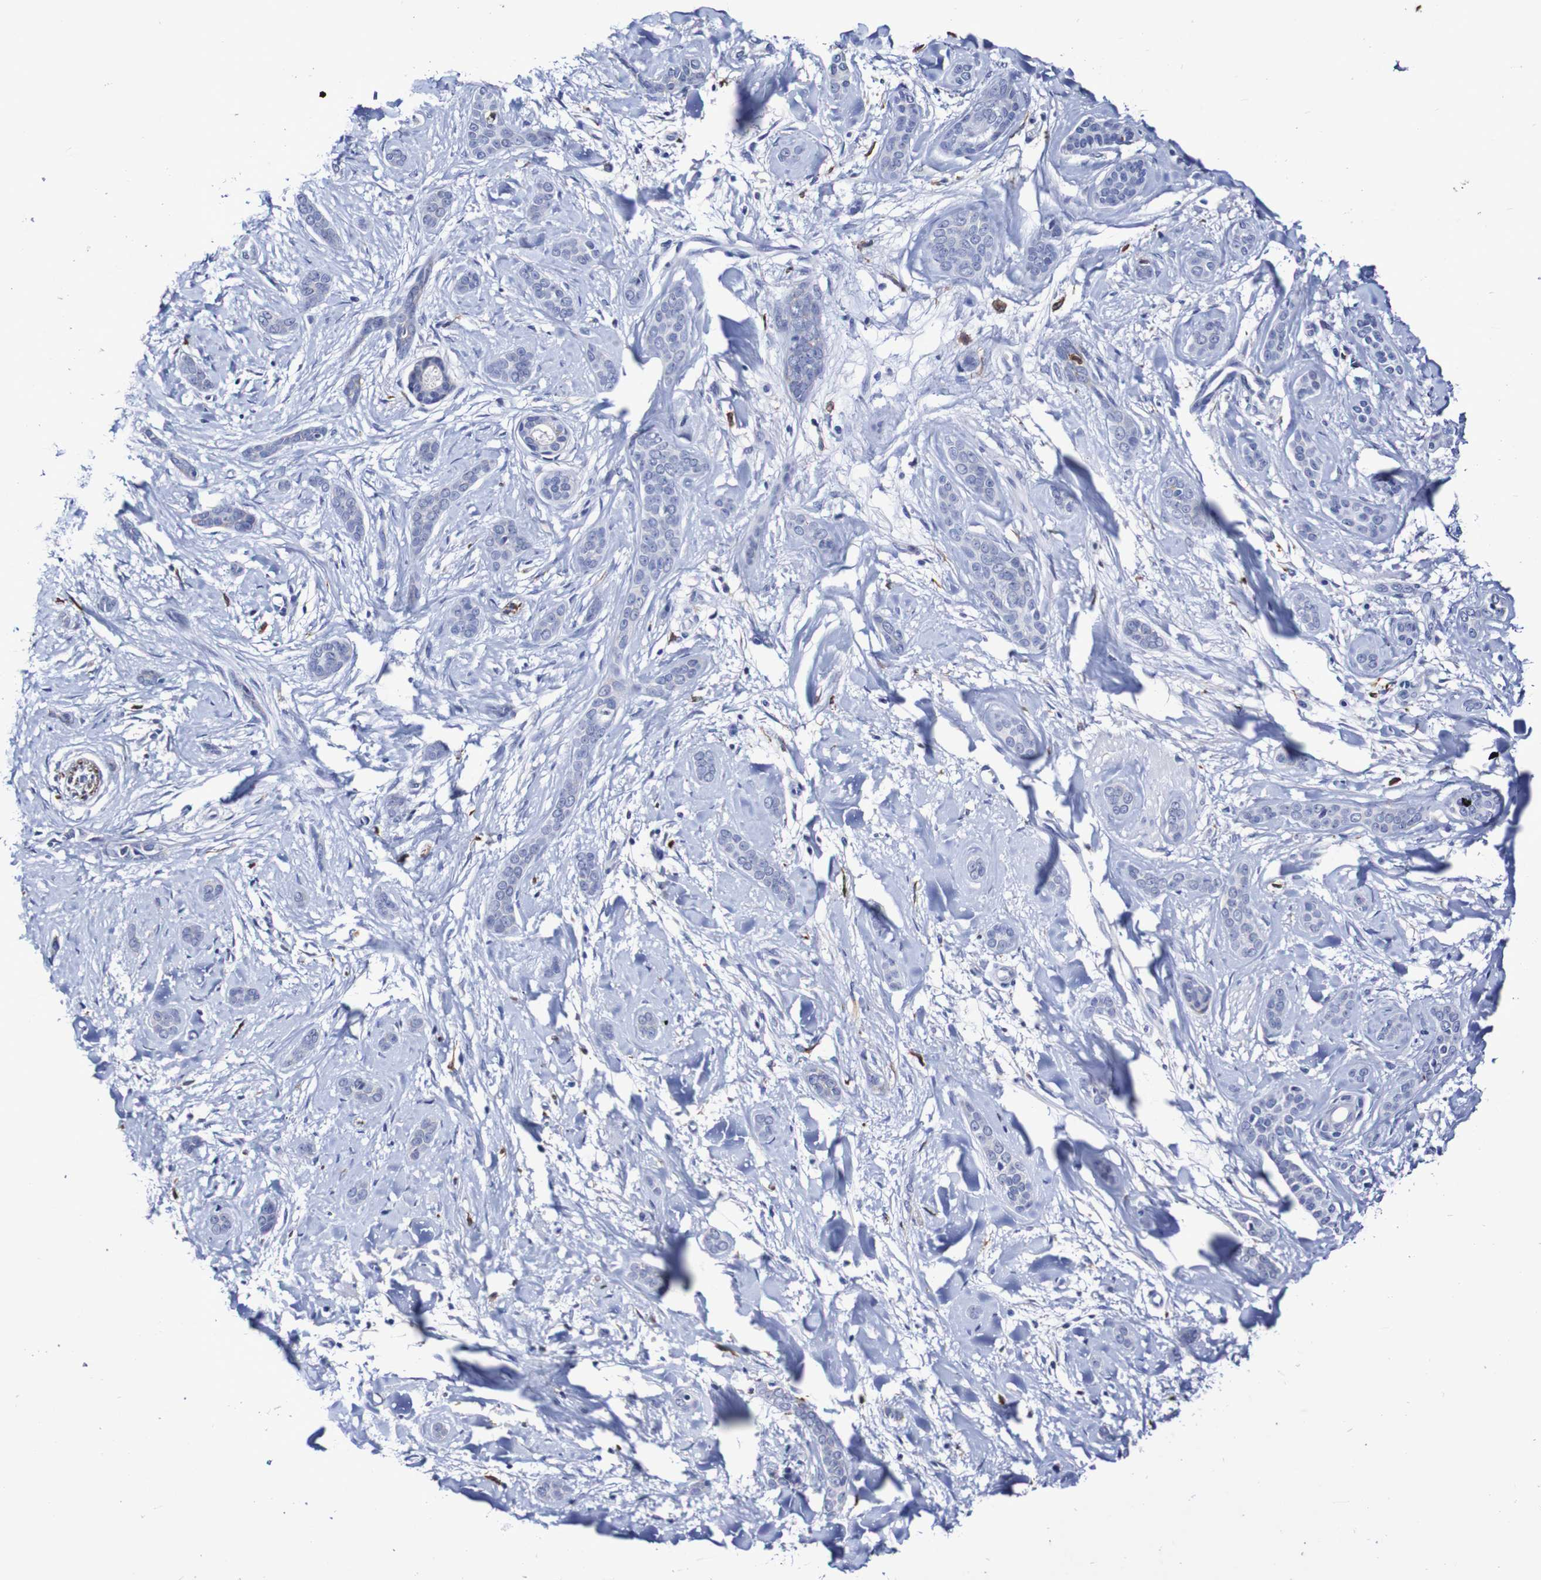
{"staining": {"intensity": "negative", "quantity": "none", "location": "none"}, "tissue": "skin cancer", "cell_type": "Tumor cells", "image_type": "cancer", "snomed": [{"axis": "morphology", "description": "Basal cell carcinoma"}, {"axis": "morphology", "description": "Adnexal tumor, benign"}, {"axis": "topography", "description": "Skin"}], "caption": "Immunohistochemistry of skin cancer (benign adnexal tumor) displays no staining in tumor cells.", "gene": "SEZ6", "patient": {"sex": "female", "age": 42}}